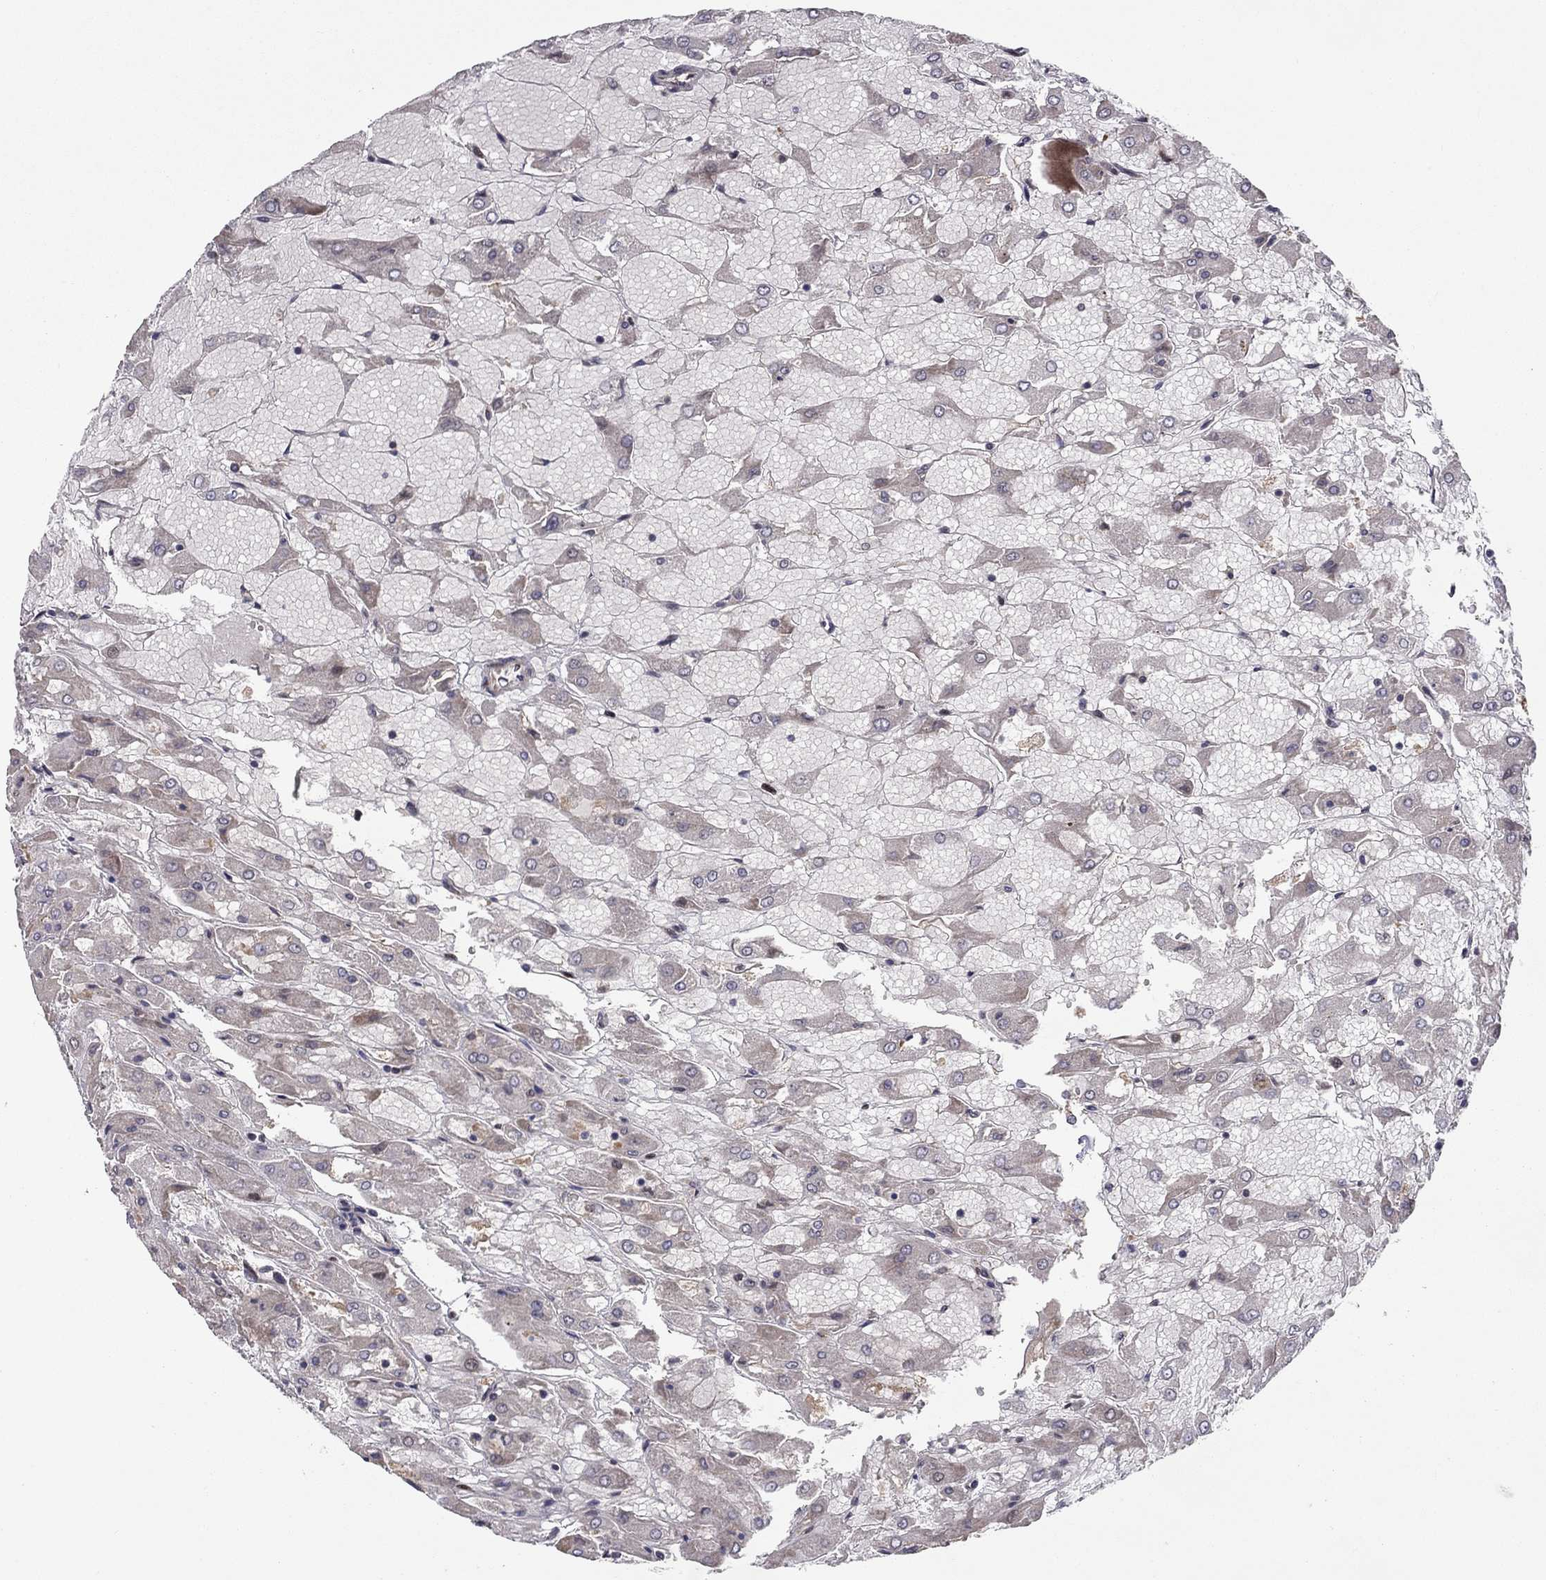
{"staining": {"intensity": "negative", "quantity": "none", "location": "none"}, "tissue": "renal cancer", "cell_type": "Tumor cells", "image_type": "cancer", "snomed": [{"axis": "morphology", "description": "Adenocarcinoma, NOS"}, {"axis": "topography", "description": "Kidney"}], "caption": "Immunohistochemistry (IHC) of renal adenocarcinoma shows no positivity in tumor cells.", "gene": "DUSP7", "patient": {"sex": "male", "age": 72}}